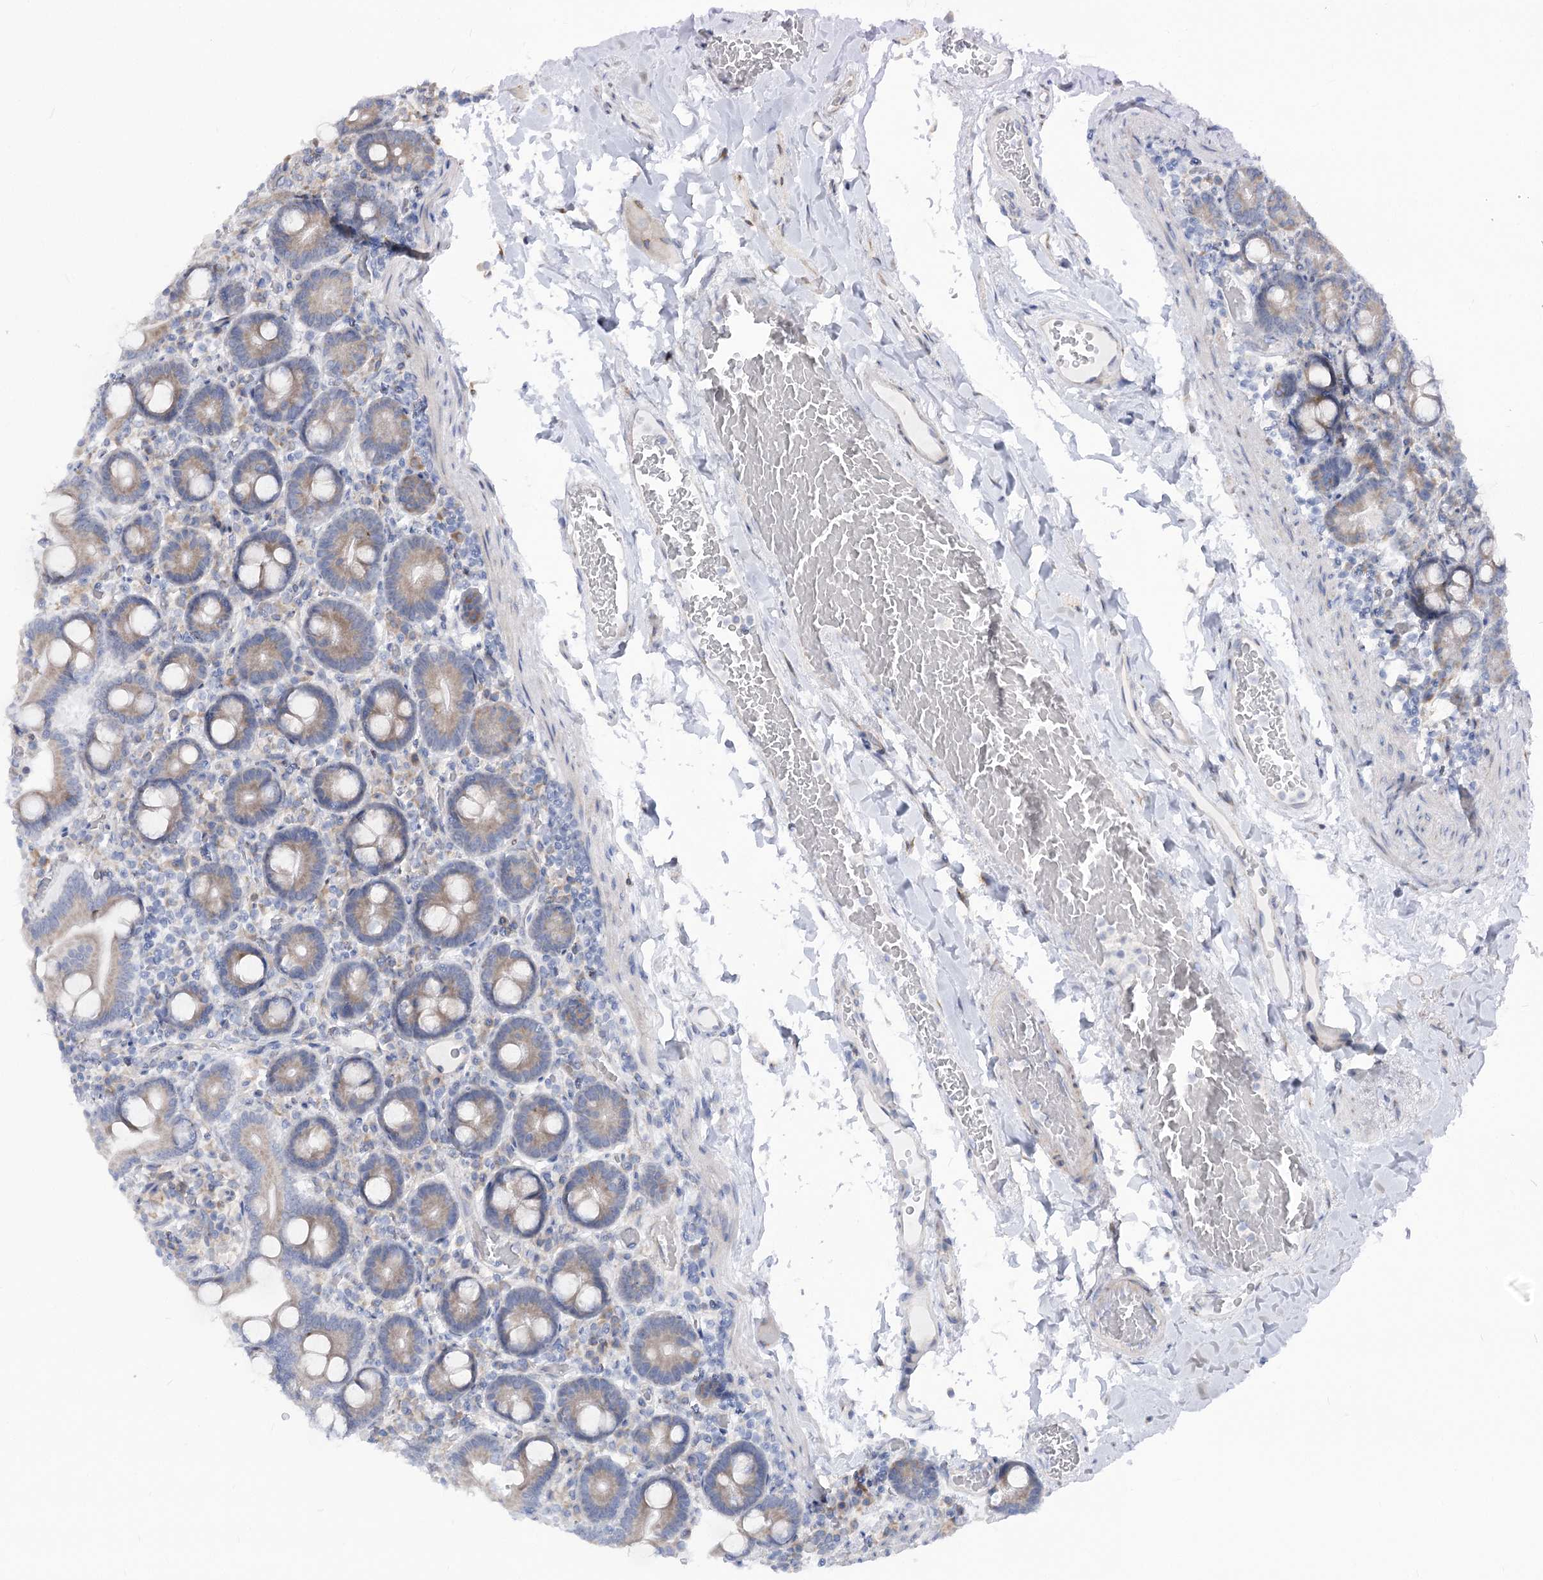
{"staining": {"intensity": "weak", "quantity": "25%-75%", "location": "cytoplasmic/membranous"}, "tissue": "duodenum", "cell_type": "Glandular cells", "image_type": "normal", "snomed": [{"axis": "morphology", "description": "Normal tissue, NOS"}, {"axis": "topography", "description": "Duodenum"}], "caption": "DAB immunohistochemical staining of benign duodenum displays weak cytoplasmic/membranous protein staining in about 25%-75% of glandular cells.", "gene": "STT3B", "patient": {"sex": "male", "age": 55}}